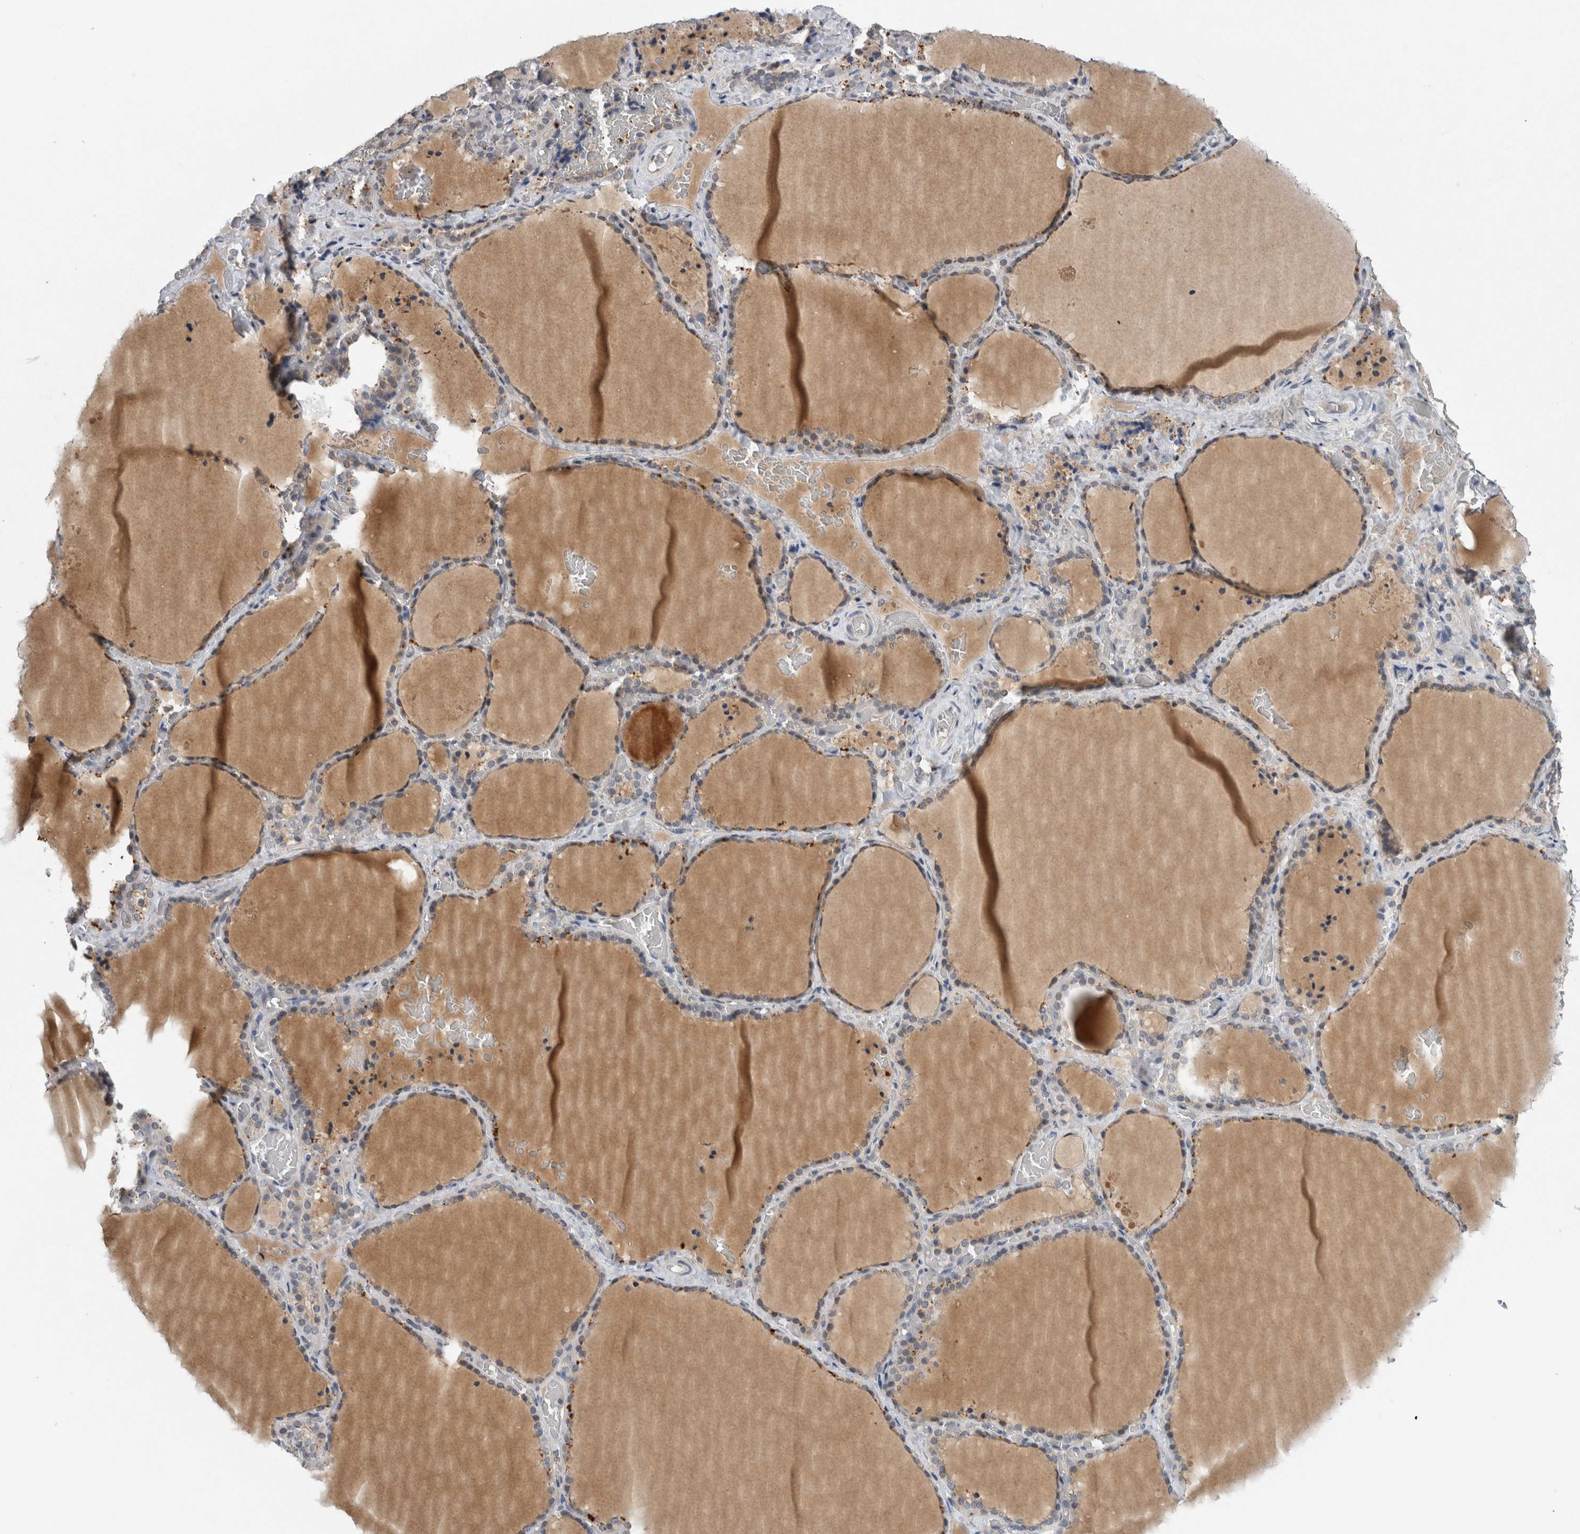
{"staining": {"intensity": "moderate", "quantity": "<25%", "location": "cytoplasmic/membranous"}, "tissue": "thyroid gland", "cell_type": "Glandular cells", "image_type": "normal", "snomed": [{"axis": "morphology", "description": "Normal tissue, NOS"}, {"axis": "topography", "description": "Thyroid gland"}], "caption": "Immunohistochemical staining of normal human thyroid gland exhibits moderate cytoplasmic/membranous protein positivity in about <25% of glandular cells. The staining was performed using DAB (3,3'-diaminobenzidine), with brown indicating positive protein expression. Nuclei are stained blue with hematoxylin.", "gene": "HEXD", "patient": {"sex": "female", "age": 22}}